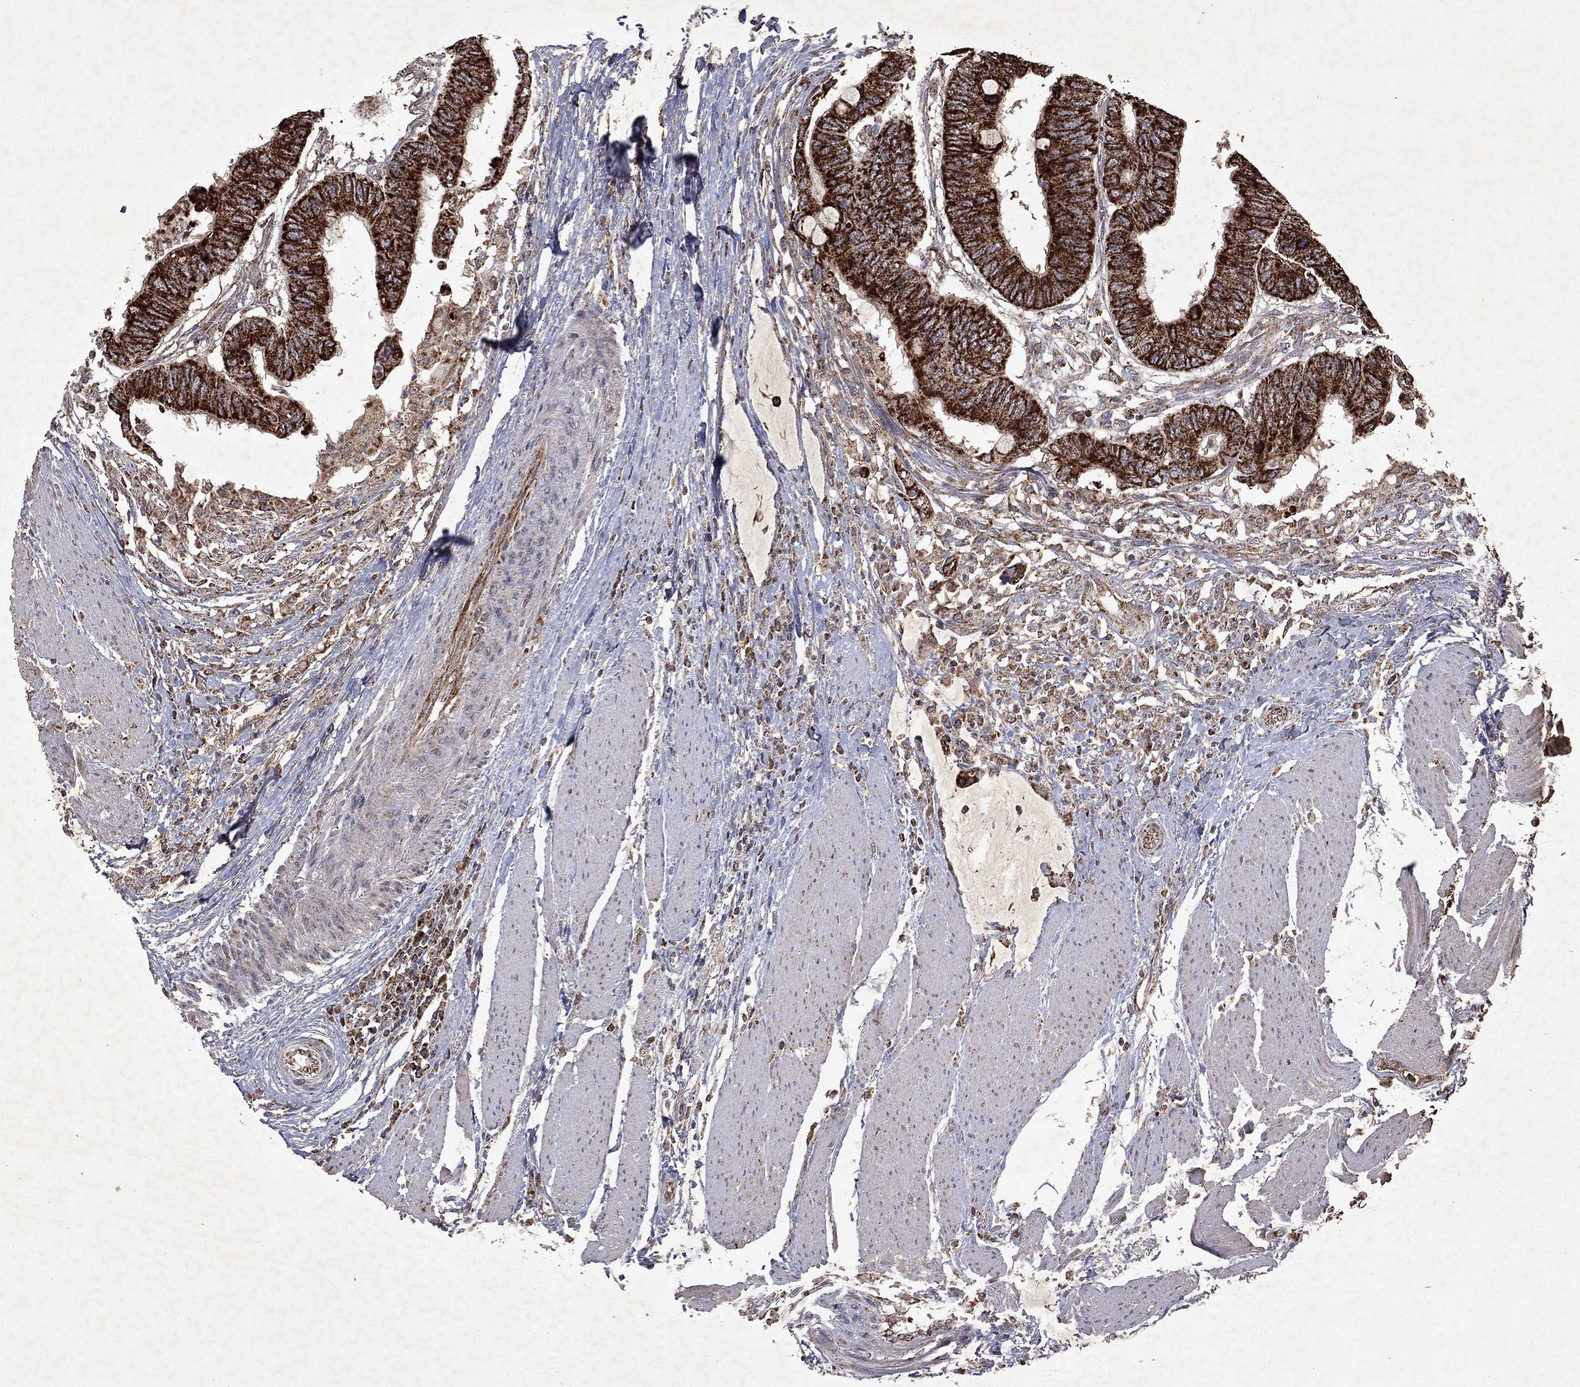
{"staining": {"intensity": "strong", "quantity": ">75%", "location": "cytoplasmic/membranous"}, "tissue": "colorectal cancer", "cell_type": "Tumor cells", "image_type": "cancer", "snomed": [{"axis": "morphology", "description": "Normal tissue, NOS"}, {"axis": "morphology", "description": "Adenocarcinoma, NOS"}, {"axis": "topography", "description": "Rectum"}, {"axis": "topography", "description": "Peripheral nerve tissue"}], "caption": "A high-resolution micrograph shows immunohistochemistry staining of adenocarcinoma (colorectal), which exhibits strong cytoplasmic/membranous staining in approximately >75% of tumor cells. (Brightfield microscopy of DAB IHC at high magnification).", "gene": "PYROXD2", "patient": {"sex": "male", "age": 92}}